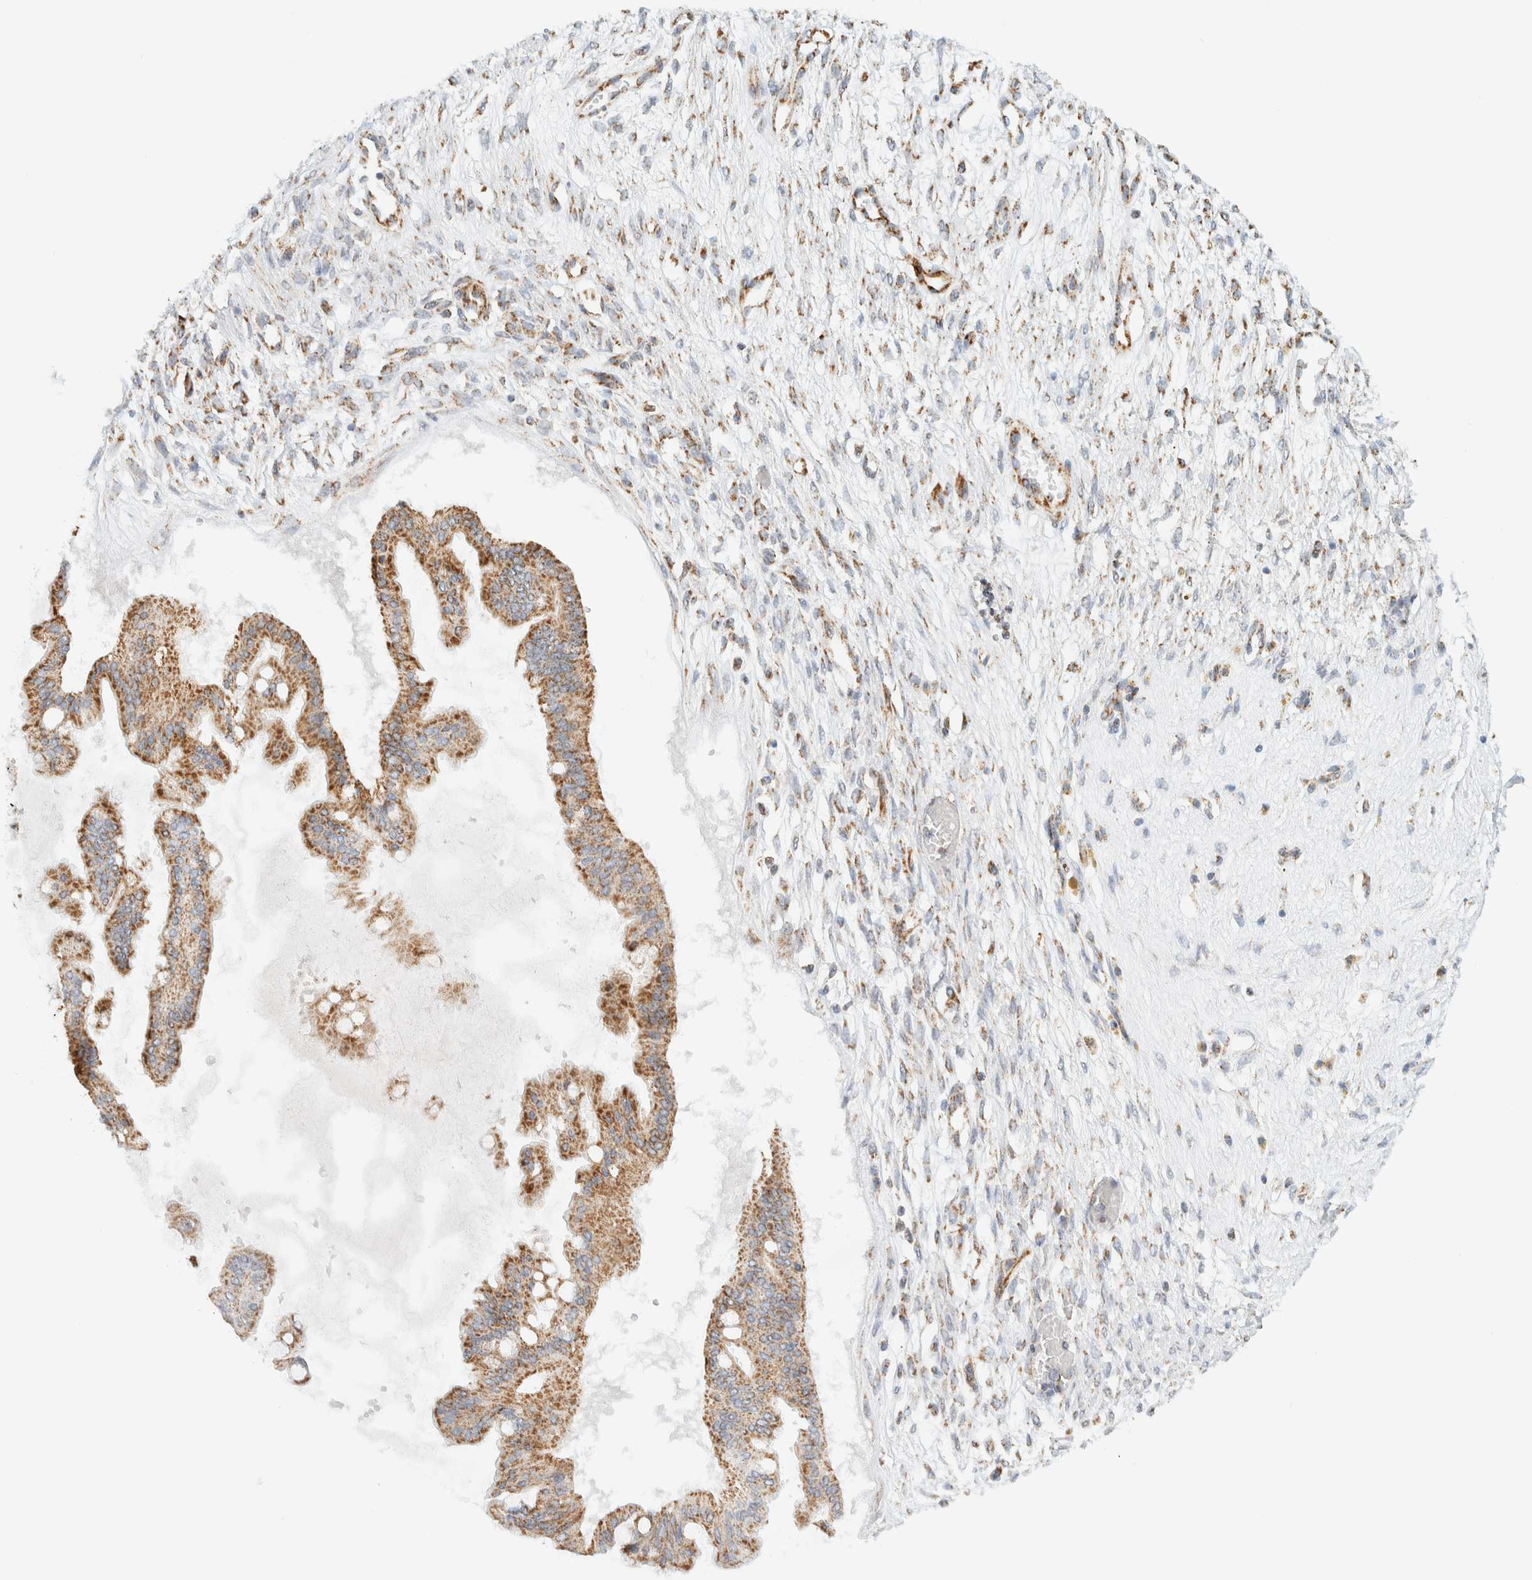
{"staining": {"intensity": "strong", "quantity": ">75%", "location": "cytoplasmic/membranous"}, "tissue": "ovarian cancer", "cell_type": "Tumor cells", "image_type": "cancer", "snomed": [{"axis": "morphology", "description": "Cystadenocarcinoma, mucinous, NOS"}, {"axis": "topography", "description": "Ovary"}], "caption": "The immunohistochemical stain labels strong cytoplasmic/membranous positivity in tumor cells of ovarian mucinous cystadenocarcinoma tissue.", "gene": "KIFAP3", "patient": {"sex": "female", "age": 73}}